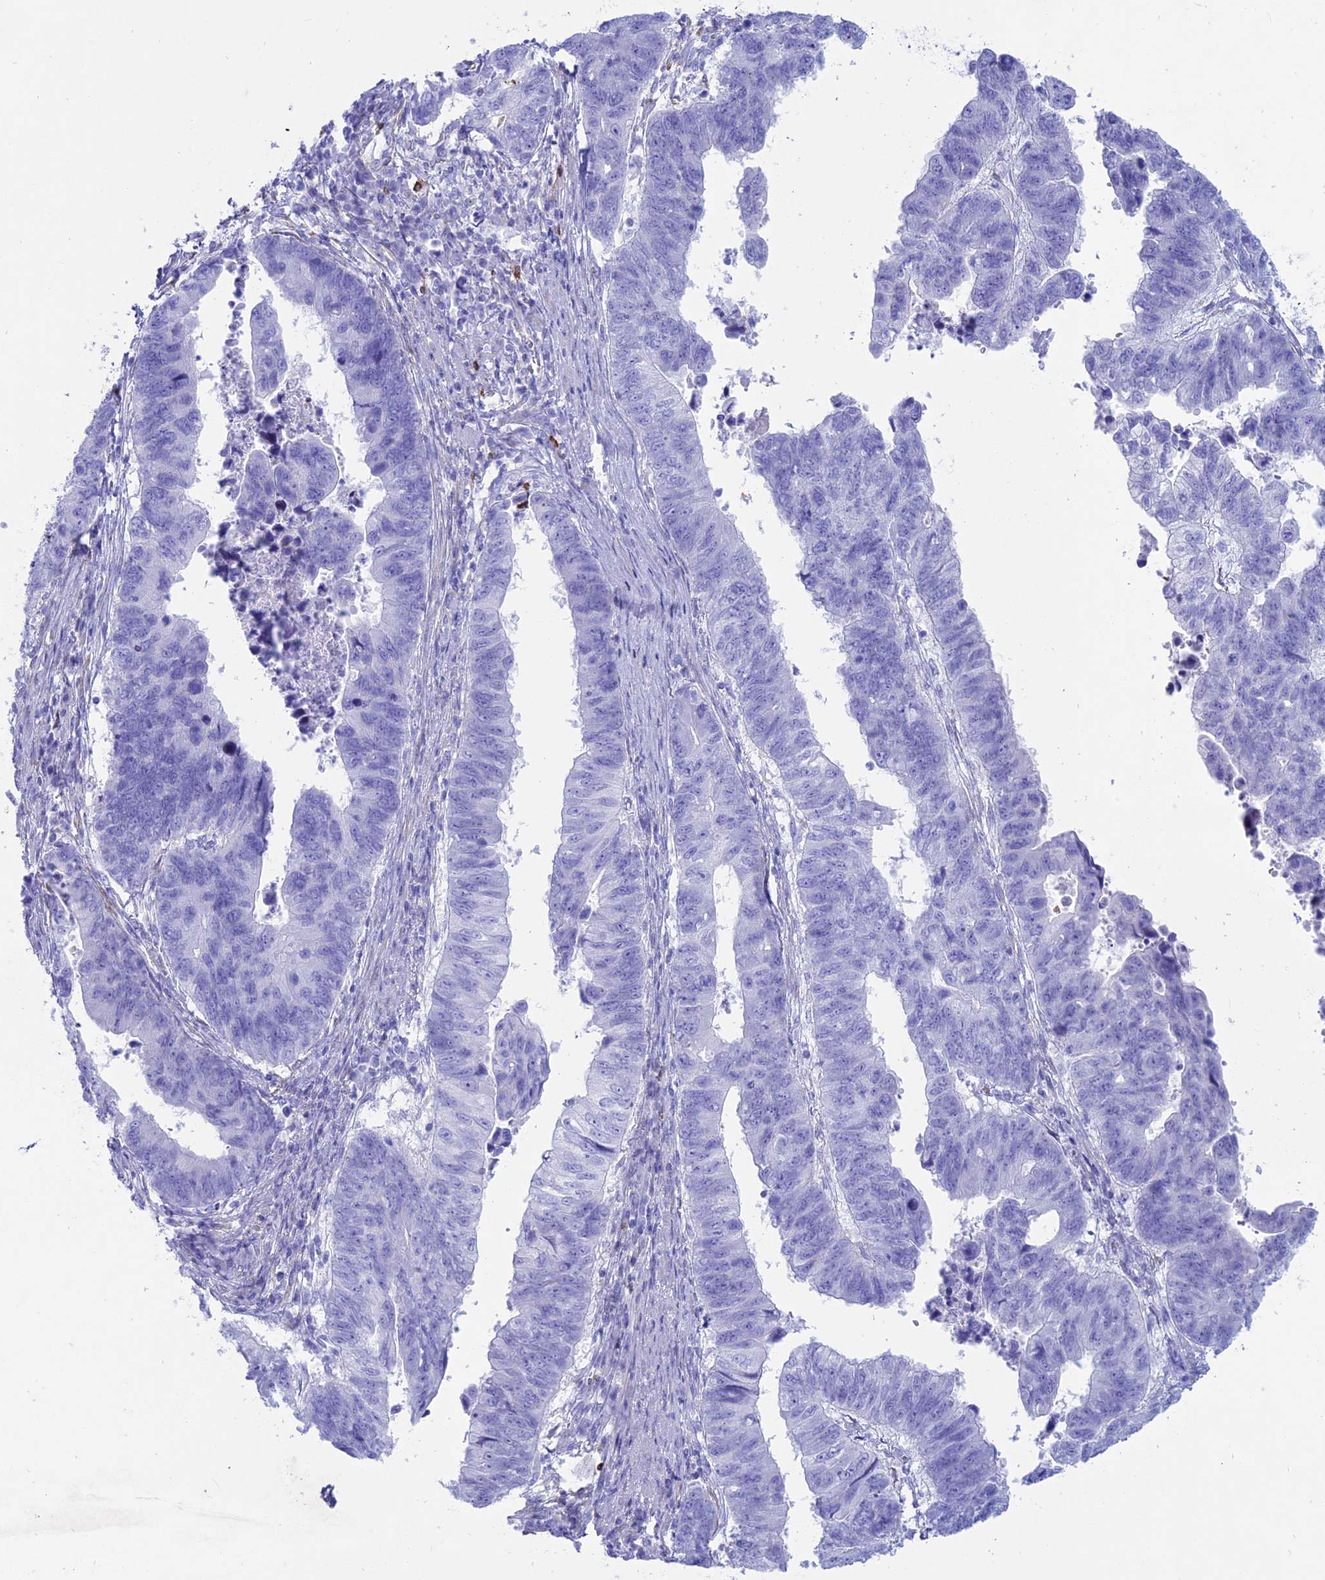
{"staining": {"intensity": "negative", "quantity": "none", "location": "none"}, "tissue": "stomach cancer", "cell_type": "Tumor cells", "image_type": "cancer", "snomed": [{"axis": "morphology", "description": "Adenocarcinoma, NOS"}, {"axis": "topography", "description": "Stomach"}], "caption": "High power microscopy micrograph of an immunohistochemistry histopathology image of stomach cancer, revealing no significant expression in tumor cells. (DAB IHC with hematoxylin counter stain).", "gene": "OR2AE1", "patient": {"sex": "male", "age": 59}}